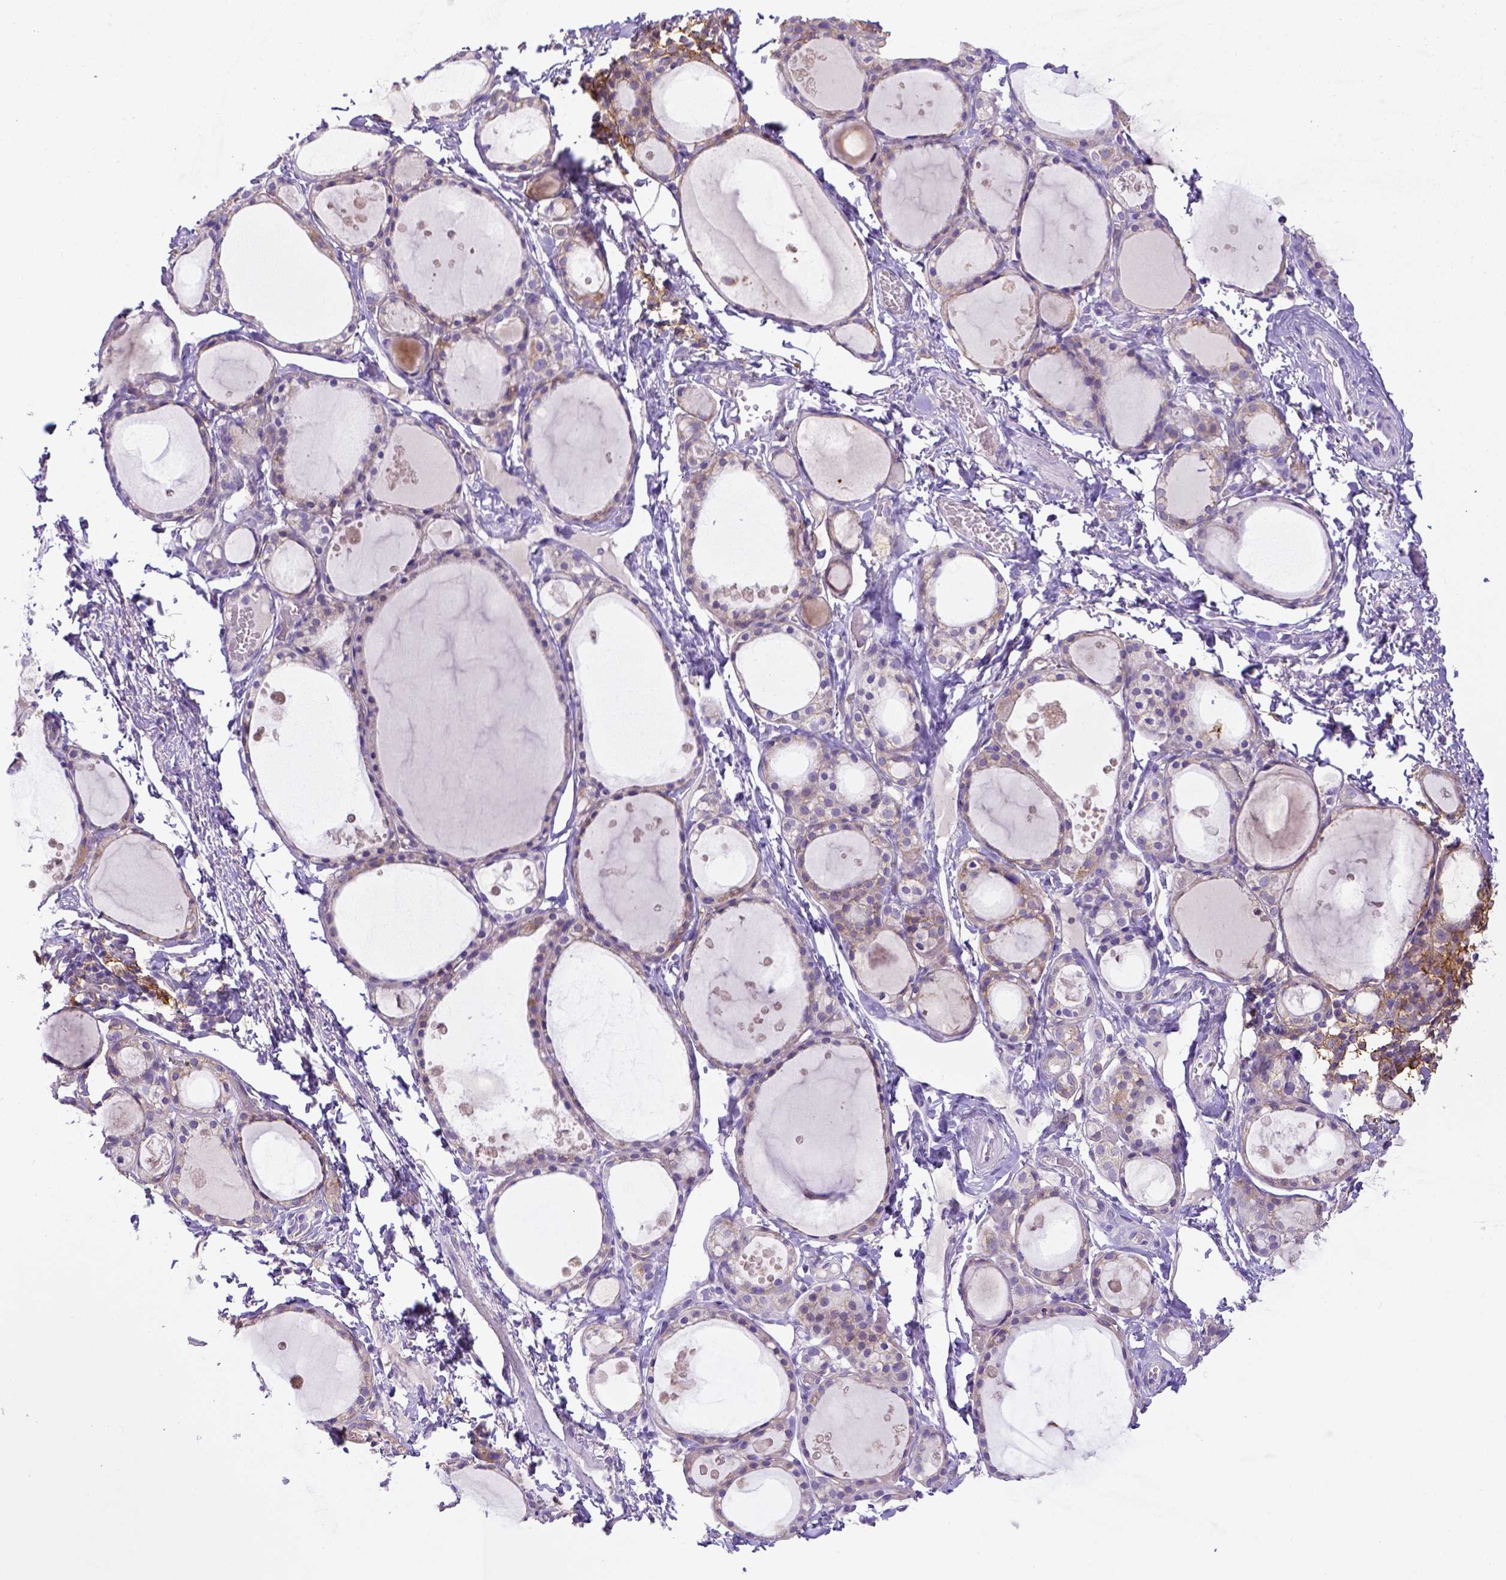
{"staining": {"intensity": "negative", "quantity": "none", "location": "none"}, "tissue": "thyroid gland", "cell_type": "Glandular cells", "image_type": "normal", "snomed": [{"axis": "morphology", "description": "Normal tissue, NOS"}, {"axis": "topography", "description": "Thyroid gland"}], "caption": "Human thyroid gland stained for a protein using immunohistochemistry (IHC) shows no staining in glandular cells.", "gene": "CD40", "patient": {"sex": "male", "age": 68}}